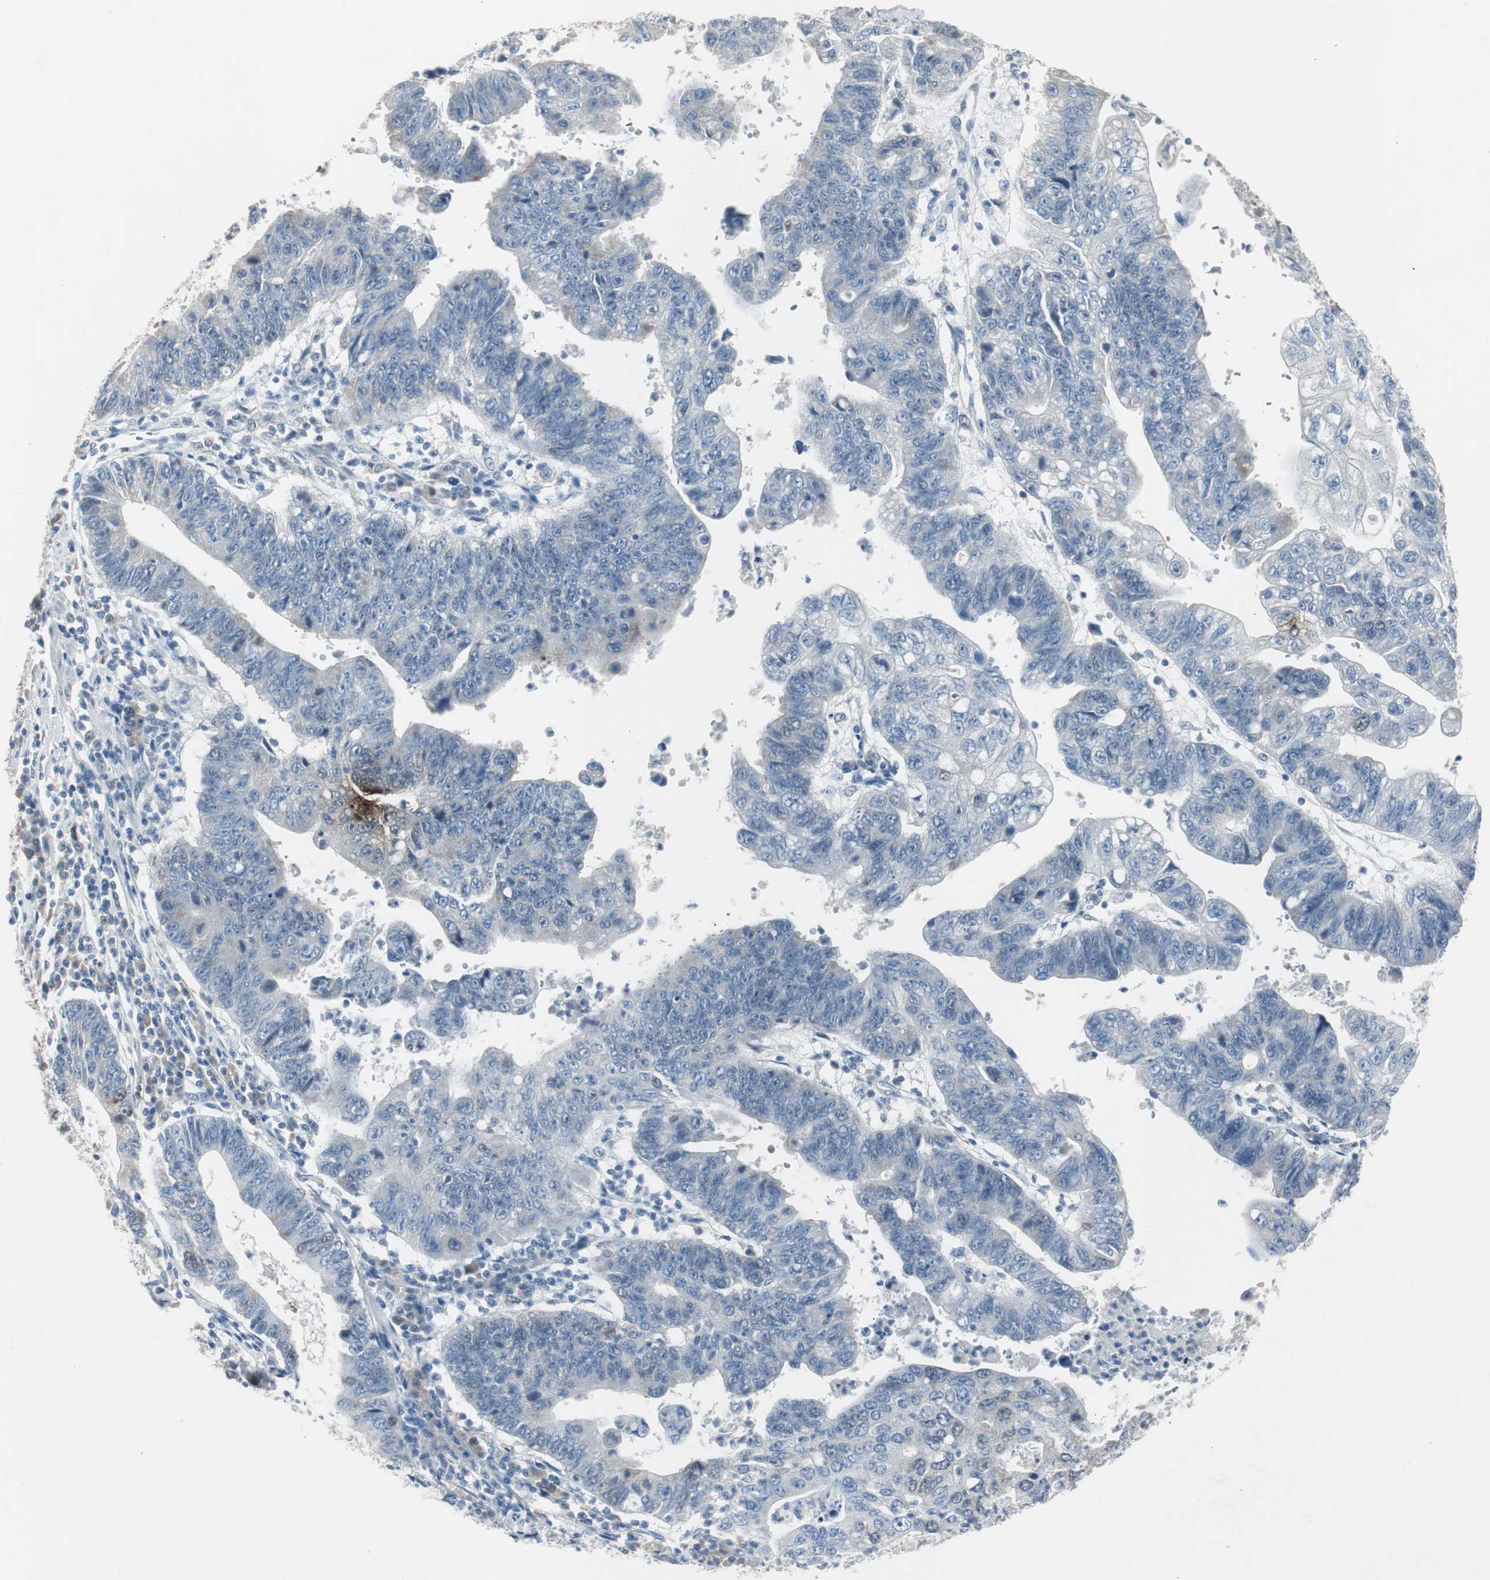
{"staining": {"intensity": "weak", "quantity": "25%-75%", "location": "cytoplasmic/membranous"}, "tissue": "stomach cancer", "cell_type": "Tumor cells", "image_type": "cancer", "snomed": [{"axis": "morphology", "description": "Adenocarcinoma, NOS"}, {"axis": "topography", "description": "Stomach"}], "caption": "About 25%-75% of tumor cells in adenocarcinoma (stomach) show weak cytoplasmic/membranous protein positivity as visualized by brown immunohistochemical staining.", "gene": "TK1", "patient": {"sex": "male", "age": 59}}